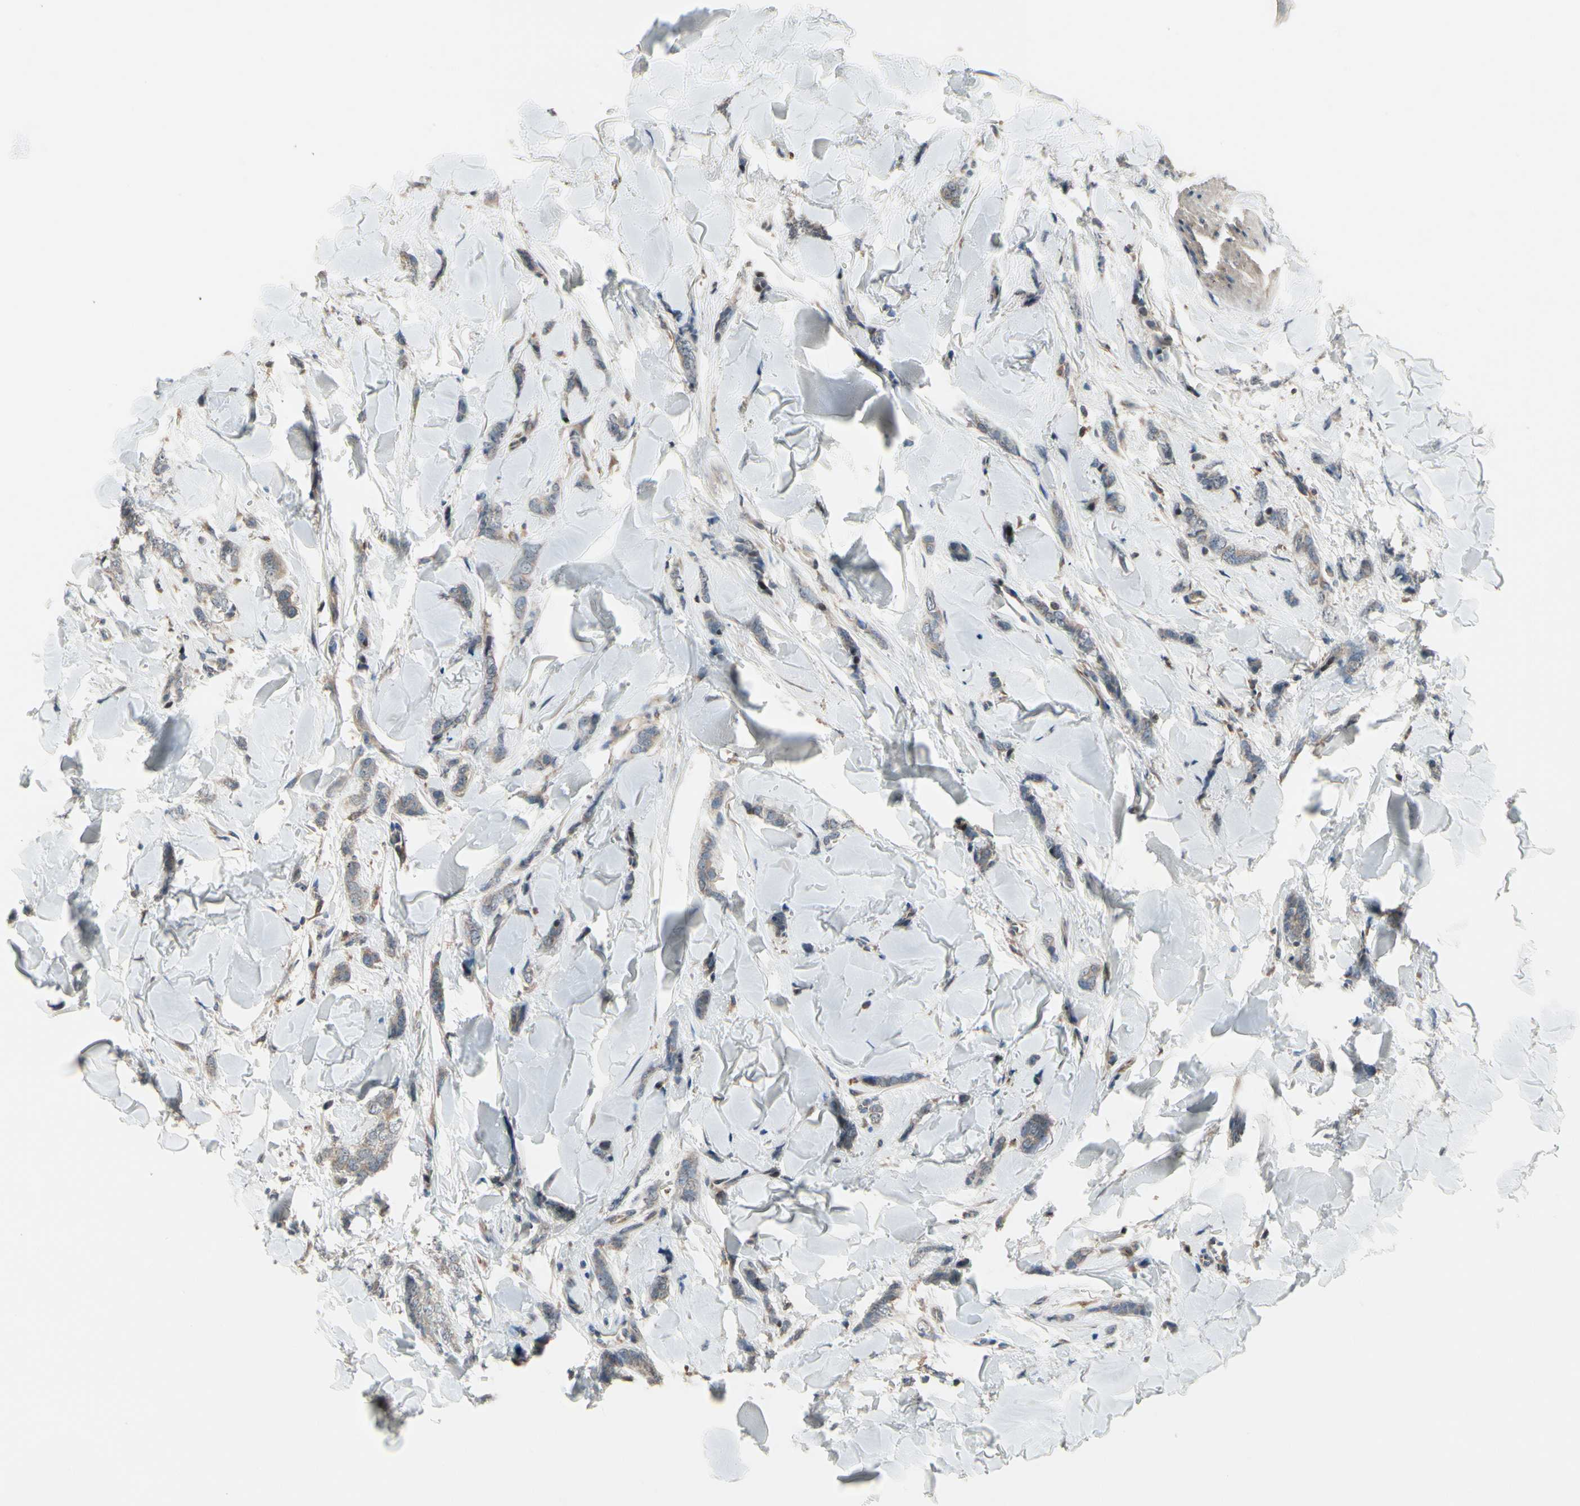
{"staining": {"intensity": "weak", "quantity": ">75%", "location": "cytoplasmic/membranous"}, "tissue": "breast cancer", "cell_type": "Tumor cells", "image_type": "cancer", "snomed": [{"axis": "morphology", "description": "Lobular carcinoma"}, {"axis": "topography", "description": "Skin"}, {"axis": "topography", "description": "Breast"}], "caption": "A brown stain highlights weak cytoplasmic/membranous positivity of a protein in human breast lobular carcinoma tumor cells. Using DAB (3,3'-diaminobenzidine) (brown) and hematoxylin (blue) stains, captured at high magnification using brightfield microscopy.", "gene": "SNX29", "patient": {"sex": "female", "age": 46}}